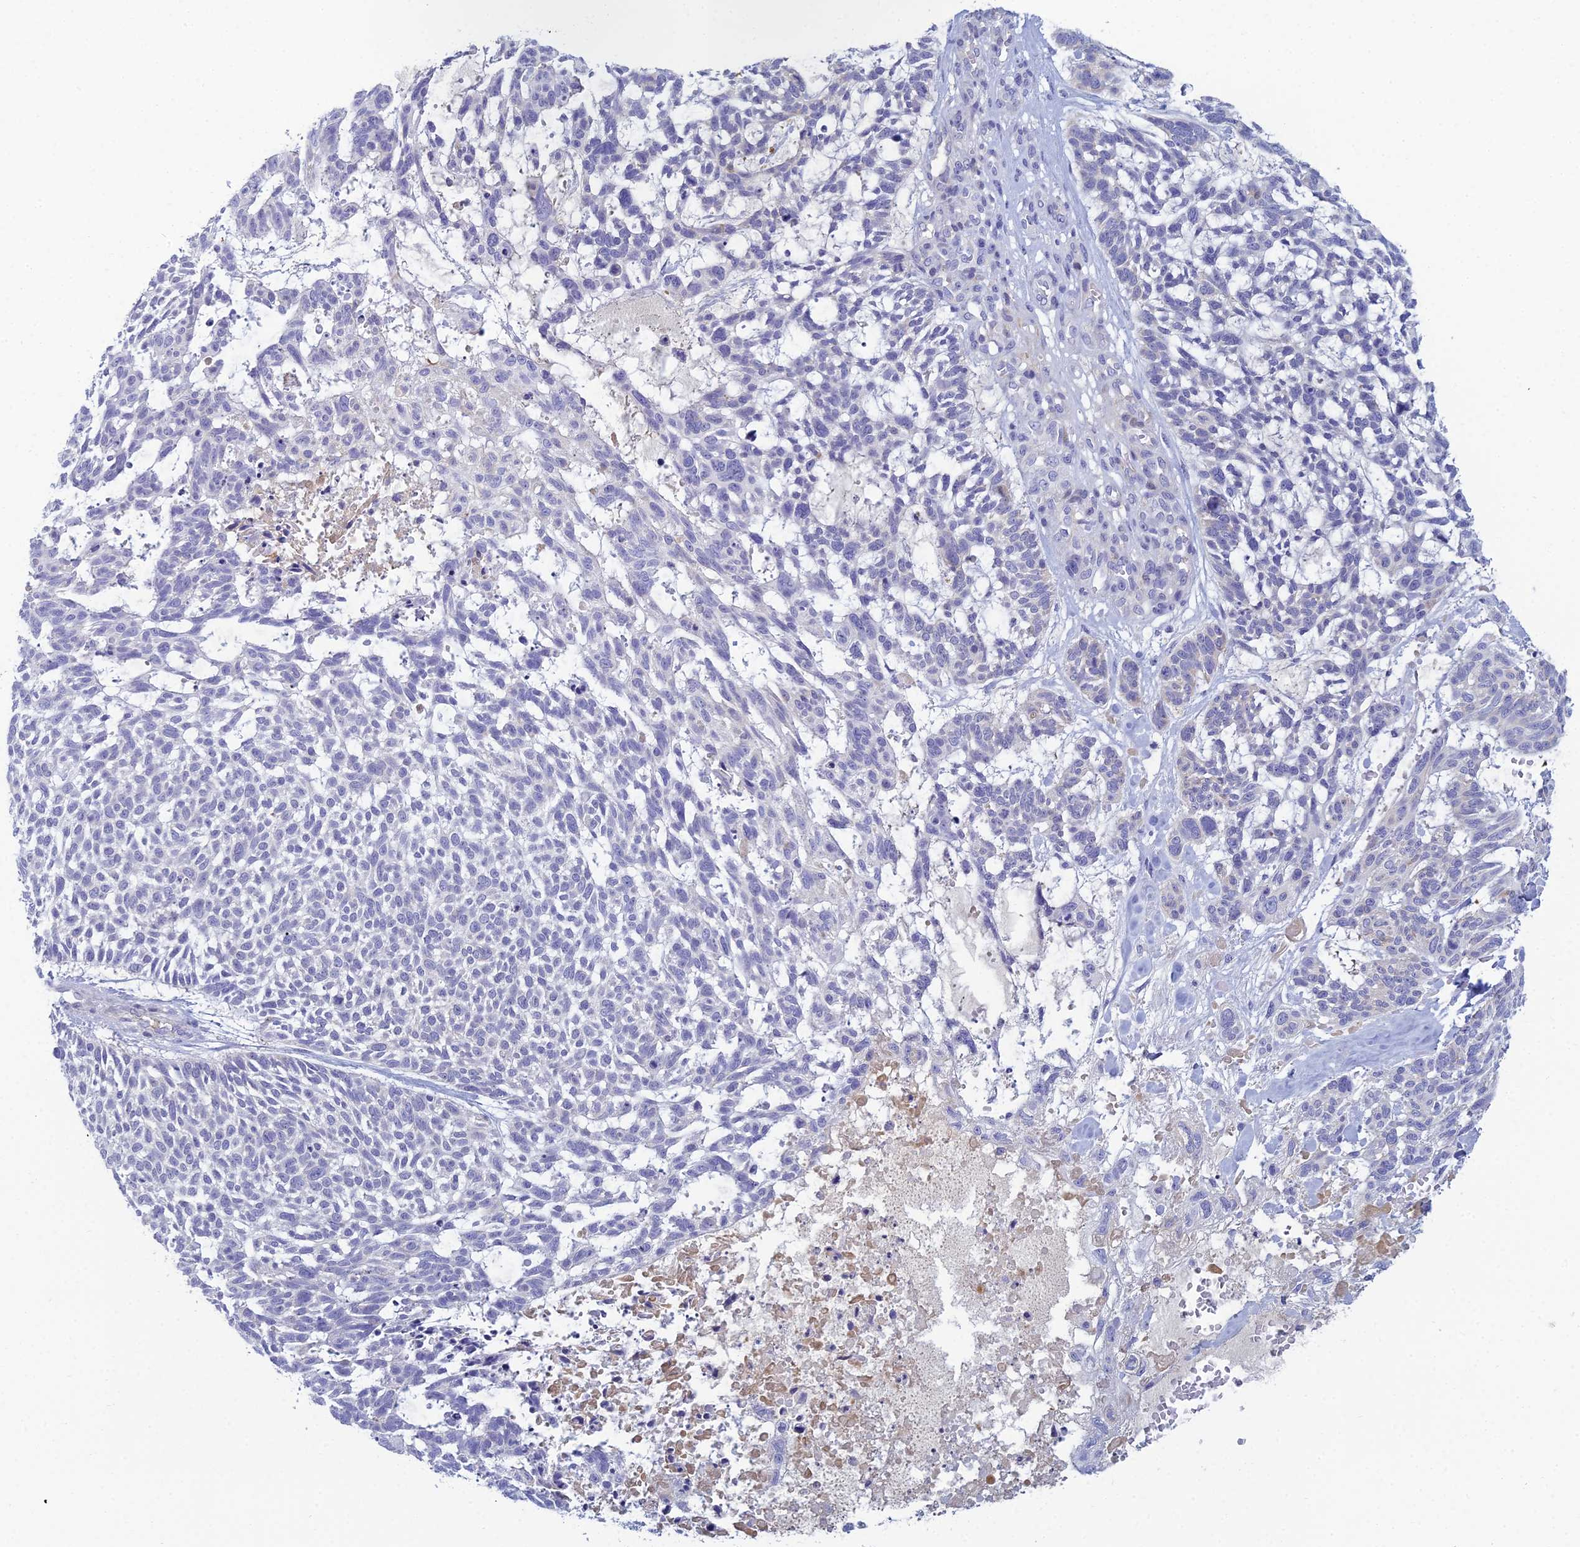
{"staining": {"intensity": "negative", "quantity": "none", "location": "none"}, "tissue": "skin cancer", "cell_type": "Tumor cells", "image_type": "cancer", "snomed": [{"axis": "morphology", "description": "Basal cell carcinoma"}, {"axis": "topography", "description": "Skin"}], "caption": "Human skin cancer stained for a protein using immunohistochemistry demonstrates no expression in tumor cells.", "gene": "MUC13", "patient": {"sex": "male", "age": 88}}